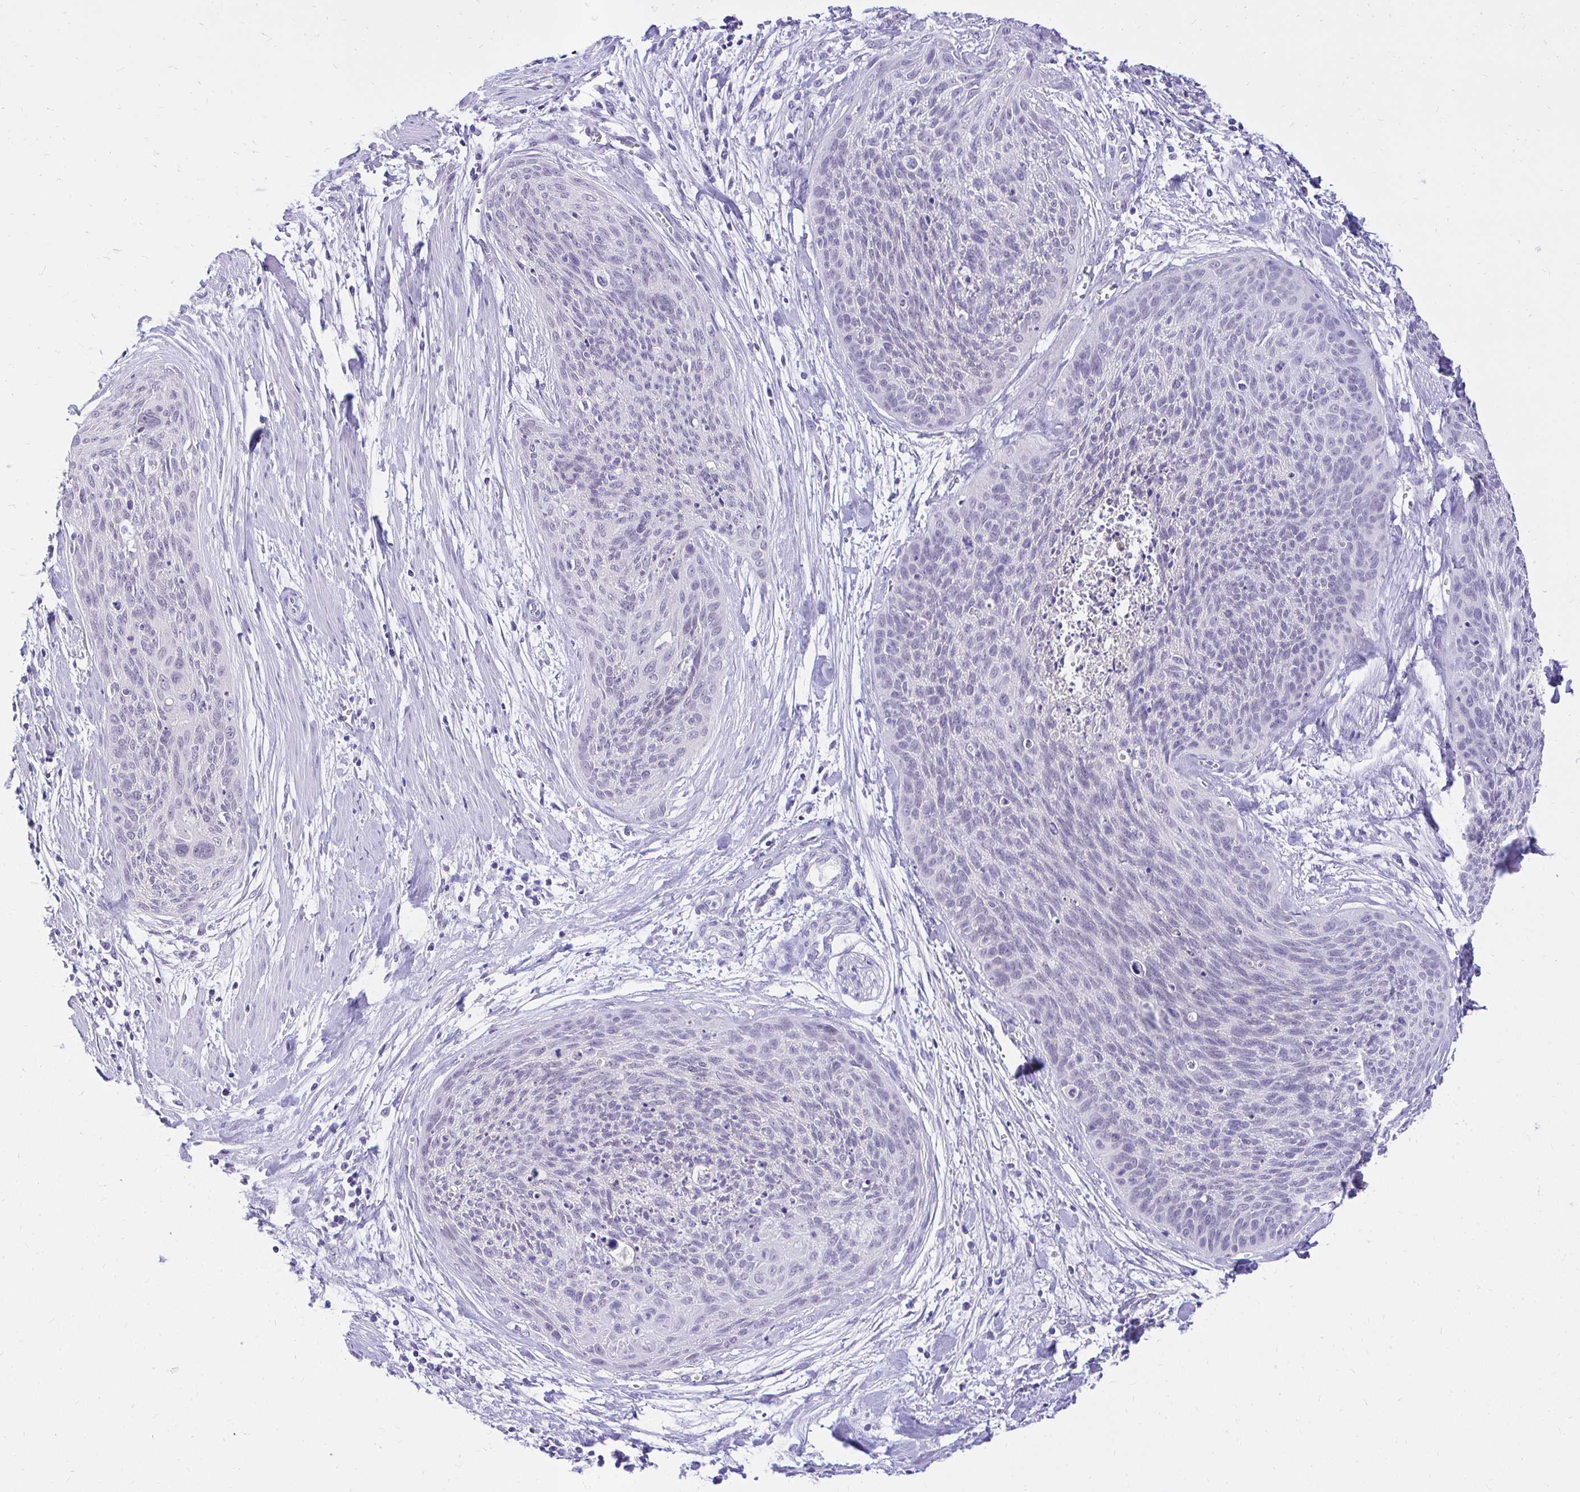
{"staining": {"intensity": "negative", "quantity": "none", "location": "none"}, "tissue": "cervical cancer", "cell_type": "Tumor cells", "image_type": "cancer", "snomed": [{"axis": "morphology", "description": "Squamous cell carcinoma, NOS"}, {"axis": "topography", "description": "Cervix"}], "caption": "High power microscopy micrograph of an immunohistochemistry (IHC) photomicrograph of cervical cancer, revealing no significant staining in tumor cells.", "gene": "FATE1", "patient": {"sex": "female", "age": 55}}